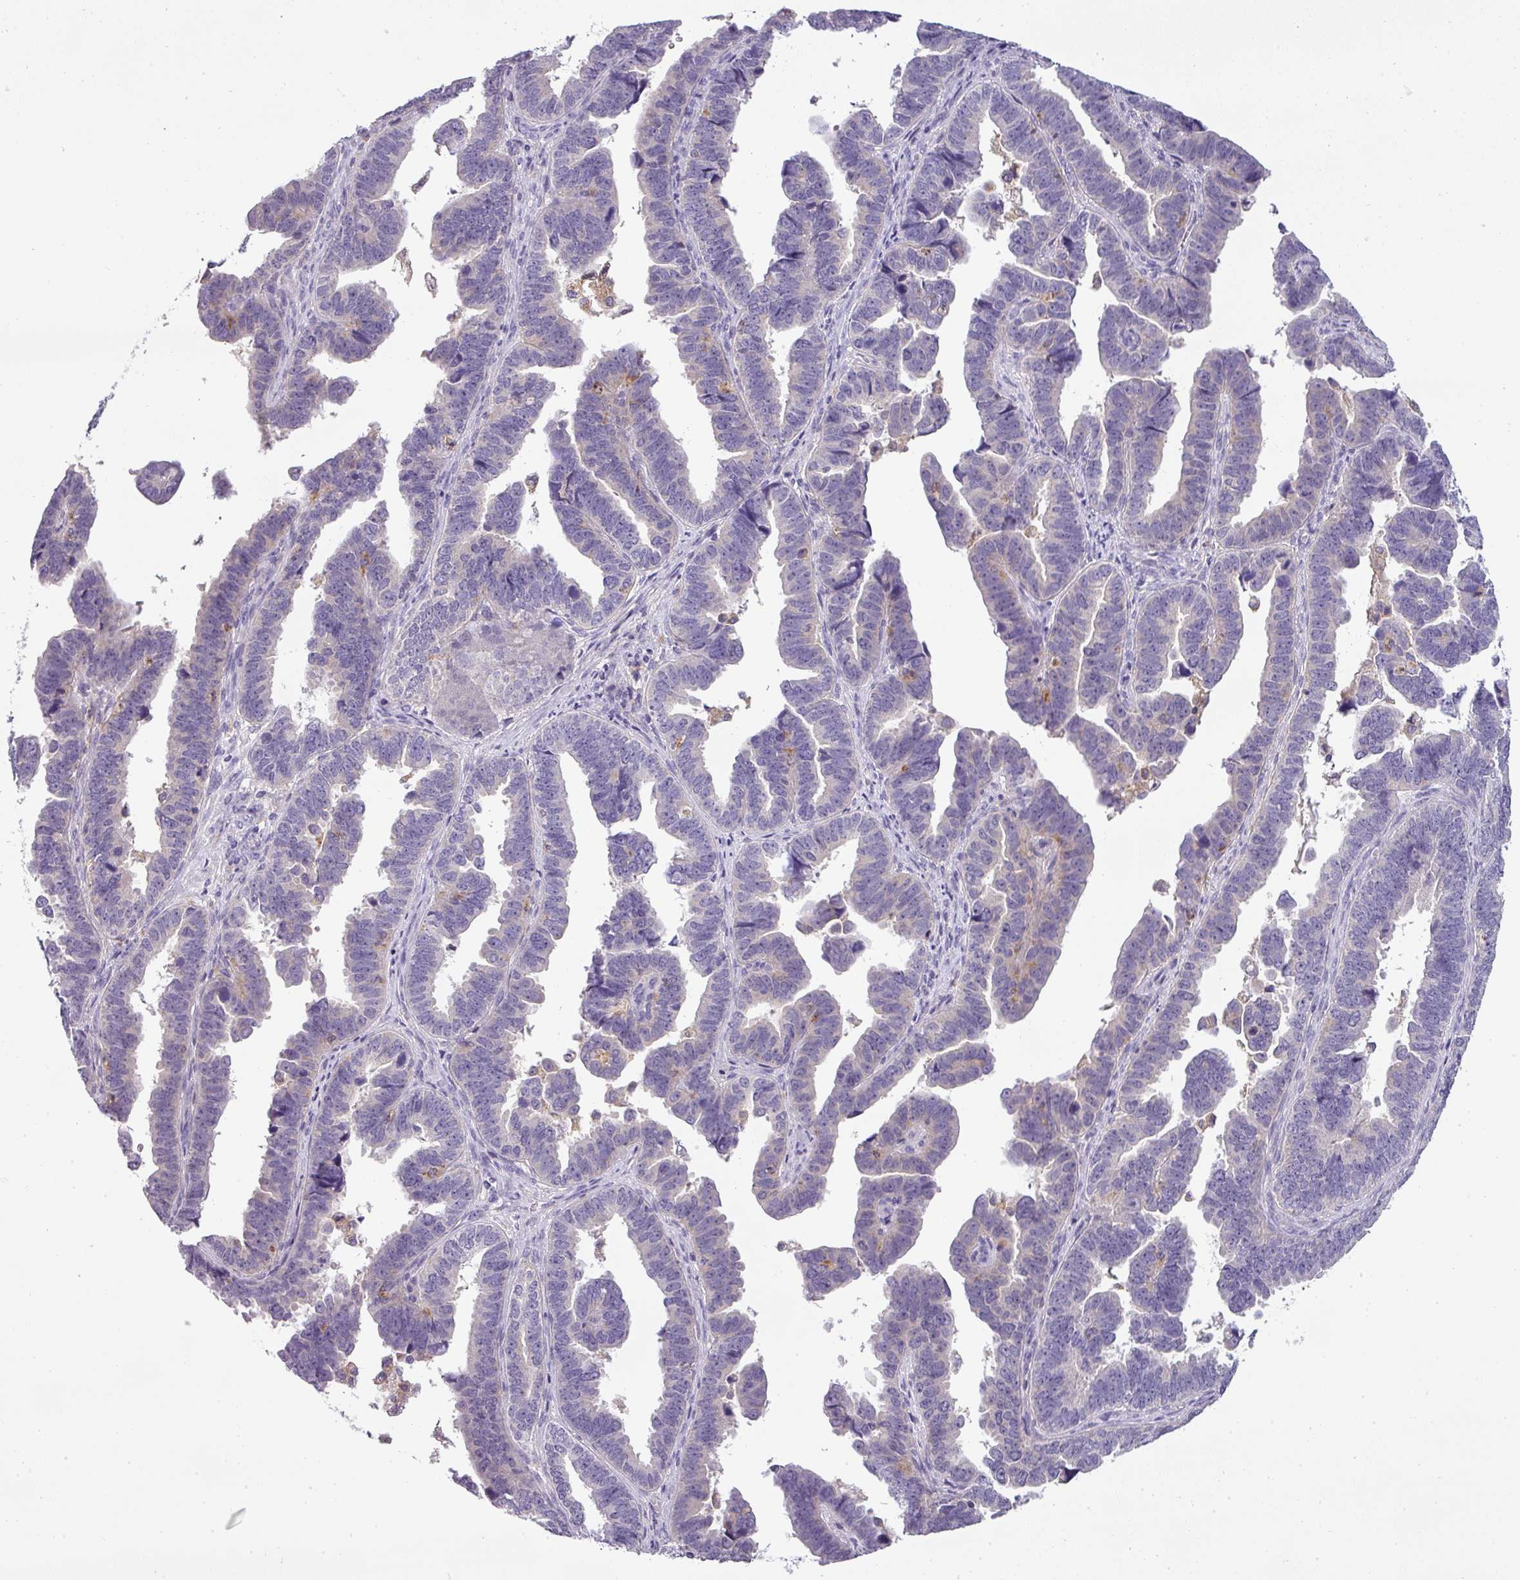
{"staining": {"intensity": "weak", "quantity": "<25%", "location": "cytoplasmic/membranous"}, "tissue": "endometrial cancer", "cell_type": "Tumor cells", "image_type": "cancer", "snomed": [{"axis": "morphology", "description": "Adenocarcinoma, NOS"}, {"axis": "topography", "description": "Endometrium"}], "caption": "The photomicrograph reveals no staining of tumor cells in adenocarcinoma (endometrial).", "gene": "ATP6V1D", "patient": {"sex": "female", "age": 75}}